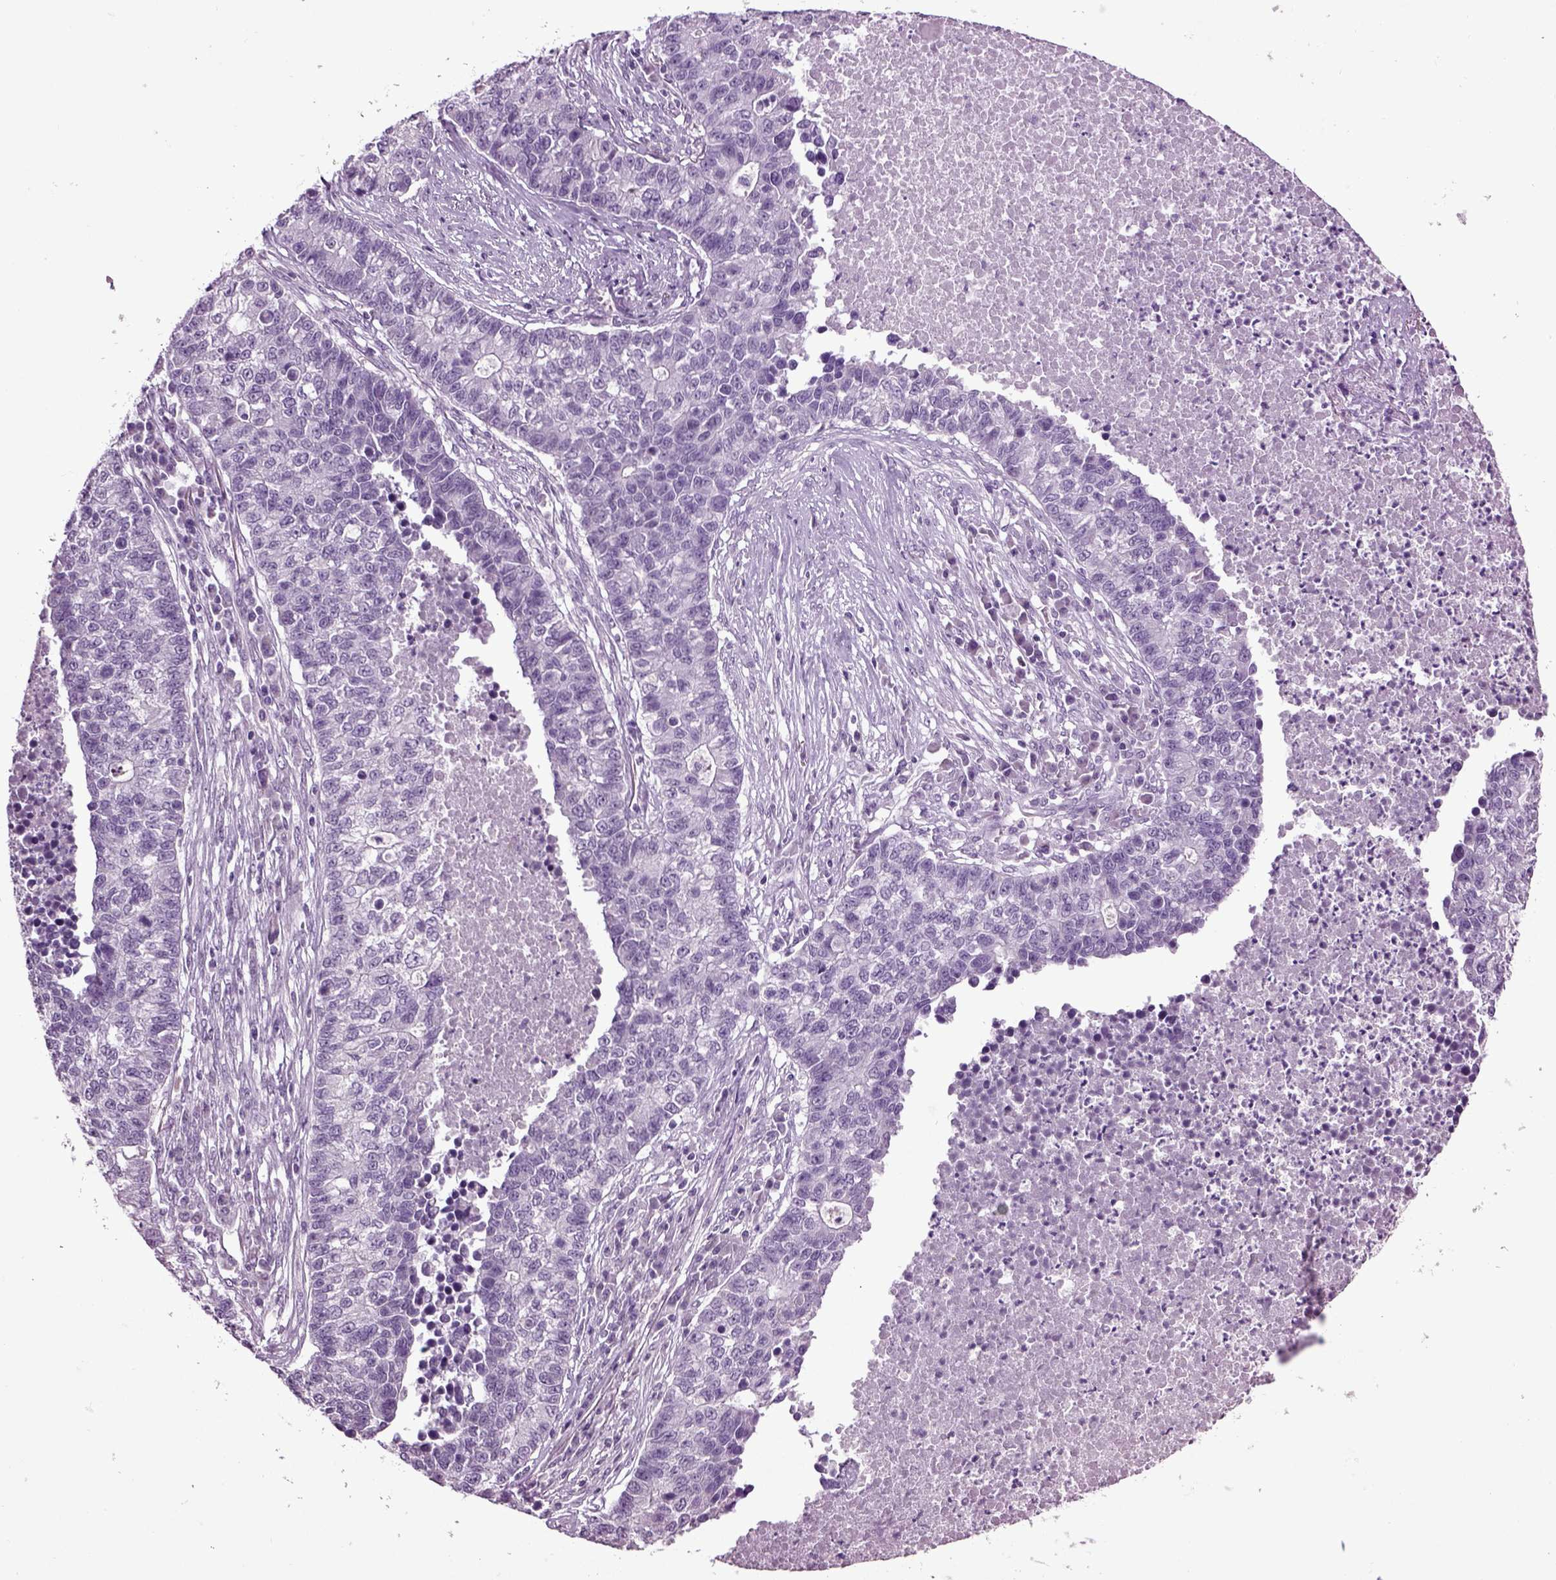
{"staining": {"intensity": "negative", "quantity": "none", "location": "none"}, "tissue": "lung cancer", "cell_type": "Tumor cells", "image_type": "cancer", "snomed": [{"axis": "morphology", "description": "Adenocarcinoma, NOS"}, {"axis": "topography", "description": "Lung"}], "caption": "A photomicrograph of lung adenocarcinoma stained for a protein demonstrates no brown staining in tumor cells.", "gene": "SLC17A6", "patient": {"sex": "male", "age": 57}}